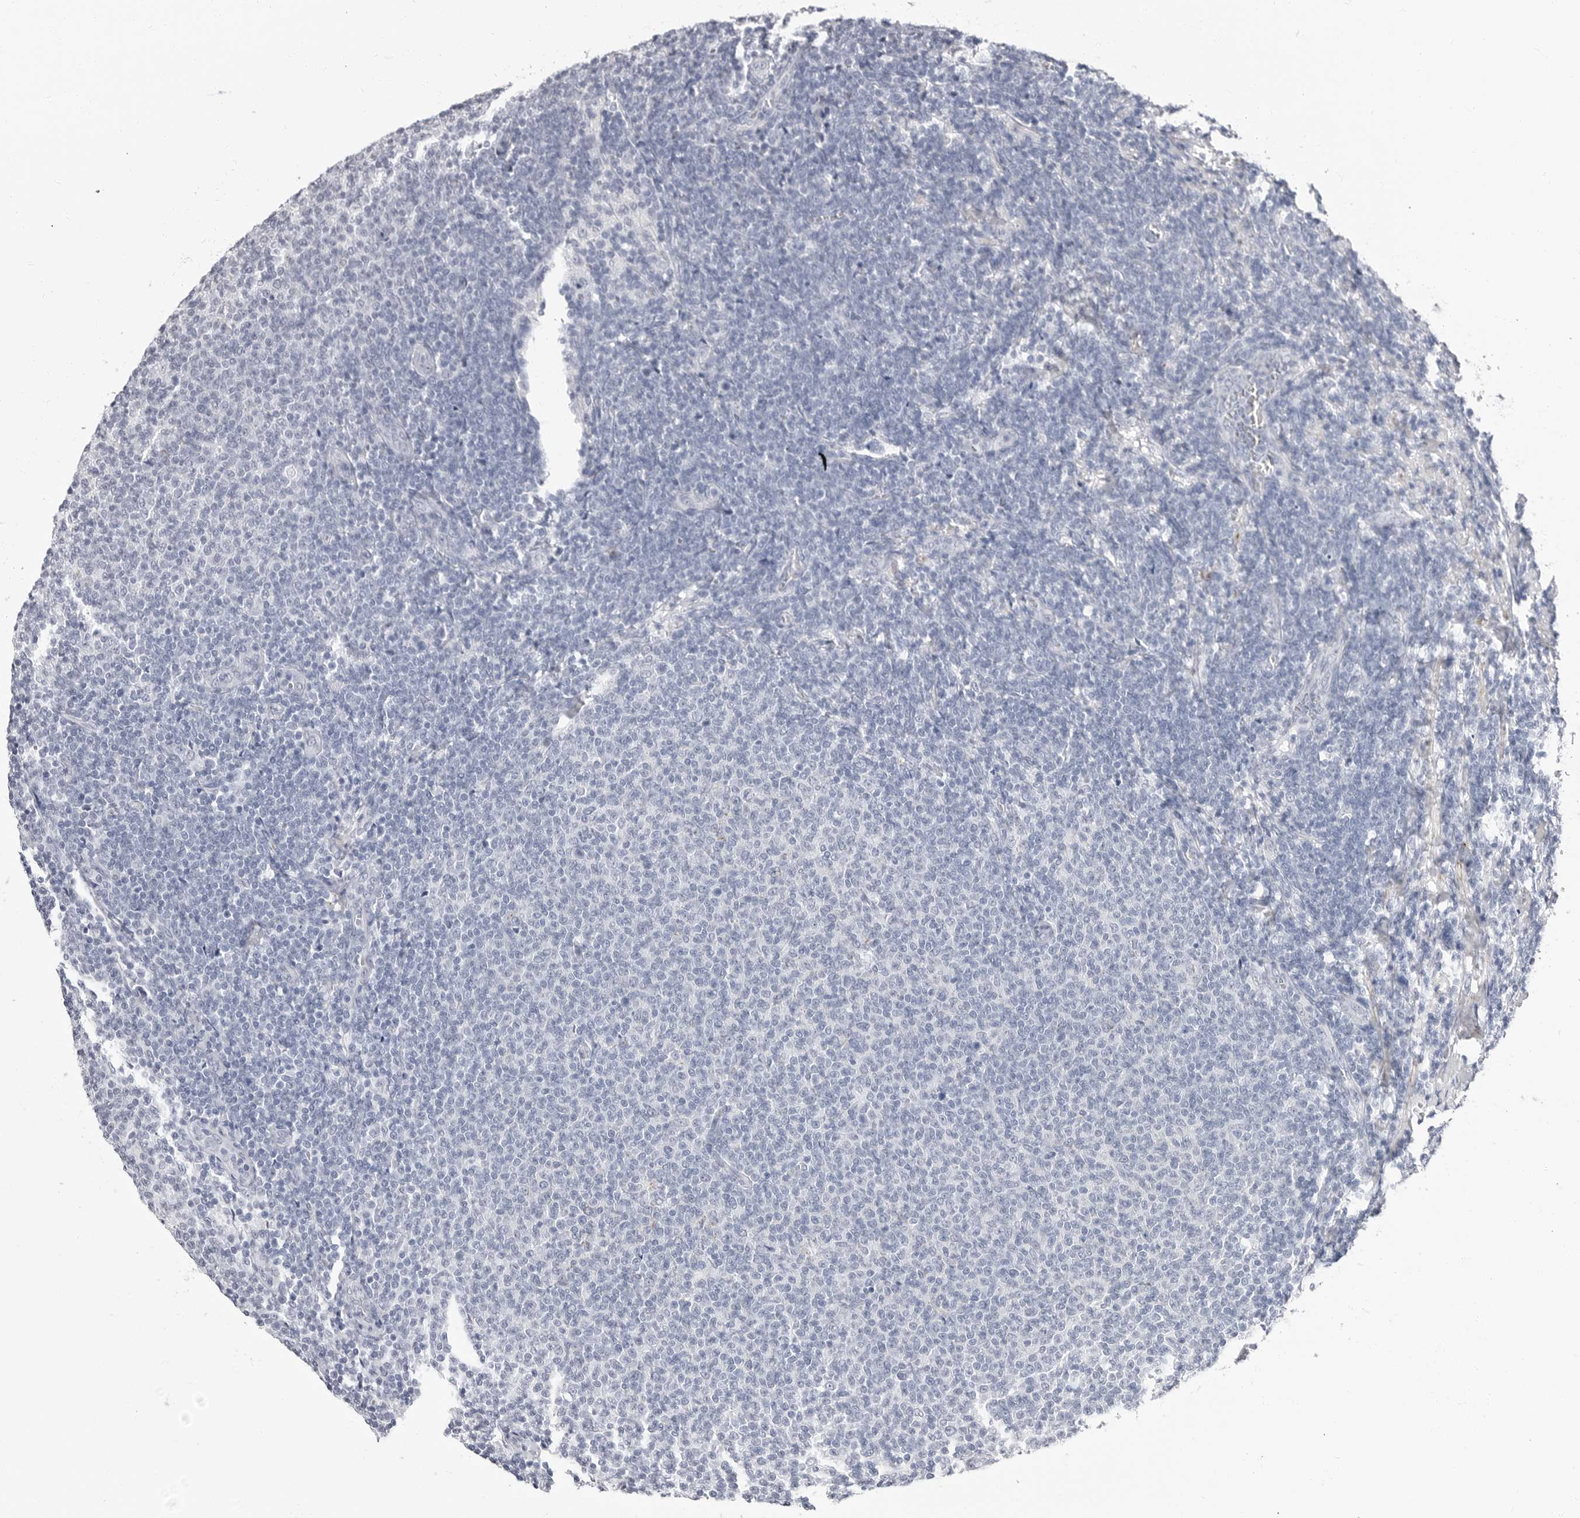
{"staining": {"intensity": "negative", "quantity": "none", "location": "none"}, "tissue": "lymphoma", "cell_type": "Tumor cells", "image_type": "cancer", "snomed": [{"axis": "morphology", "description": "Malignant lymphoma, non-Hodgkin's type, Low grade"}, {"axis": "topography", "description": "Lymph node"}], "caption": "A micrograph of lymphoma stained for a protein shows no brown staining in tumor cells.", "gene": "ERICH3", "patient": {"sex": "male", "age": 66}}